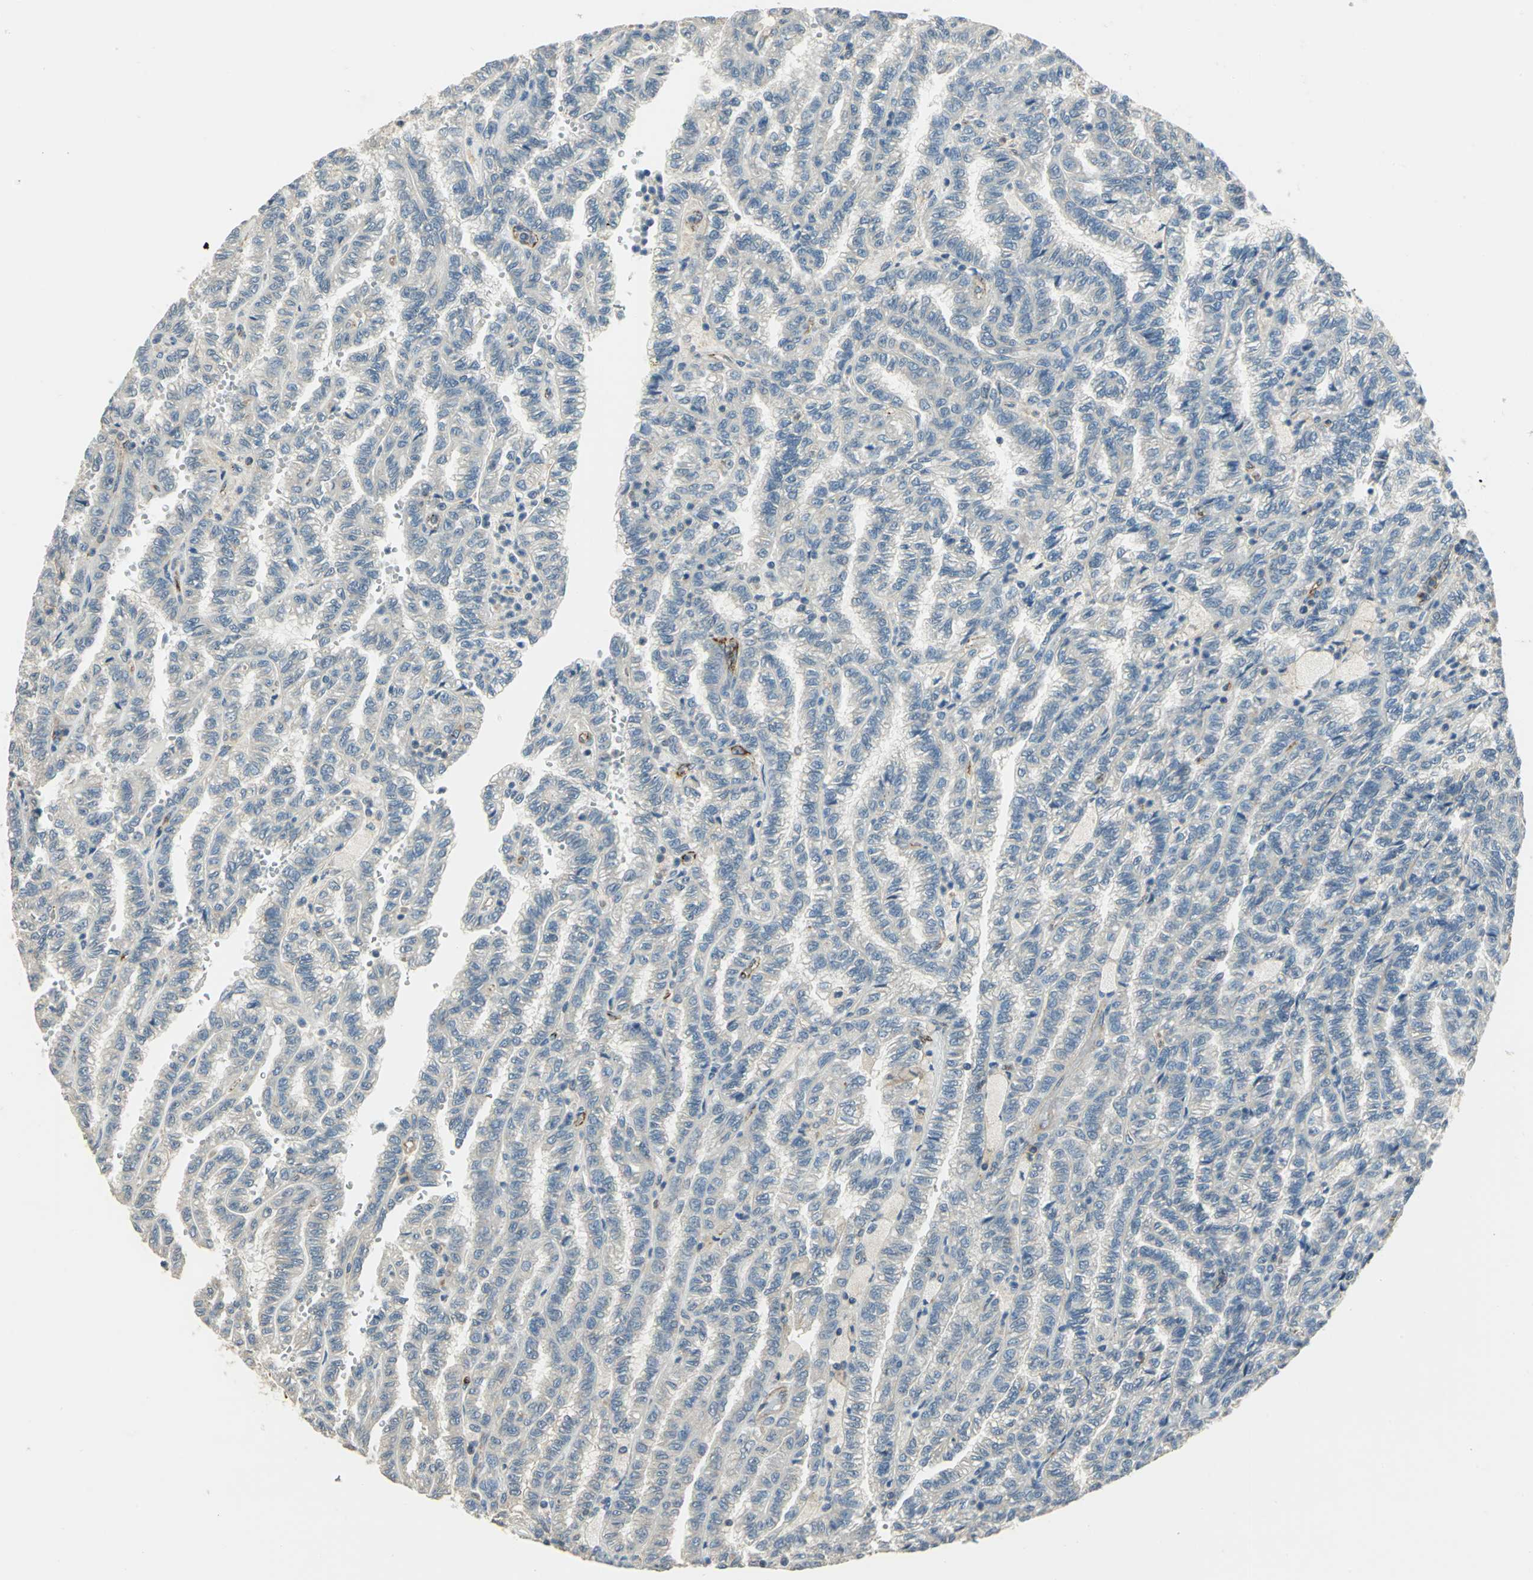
{"staining": {"intensity": "negative", "quantity": "none", "location": "none"}, "tissue": "renal cancer", "cell_type": "Tumor cells", "image_type": "cancer", "snomed": [{"axis": "morphology", "description": "Inflammation, NOS"}, {"axis": "morphology", "description": "Adenocarcinoma, NOS"}, {"axis": "topography", "description": "Kidney"}], "caption": "Immunohistochemistry of human renal cancer demonstrates no staining in tumor cells.", "gene": "RAPGEF1", "patient": {"sex": "male", "age": 68}}